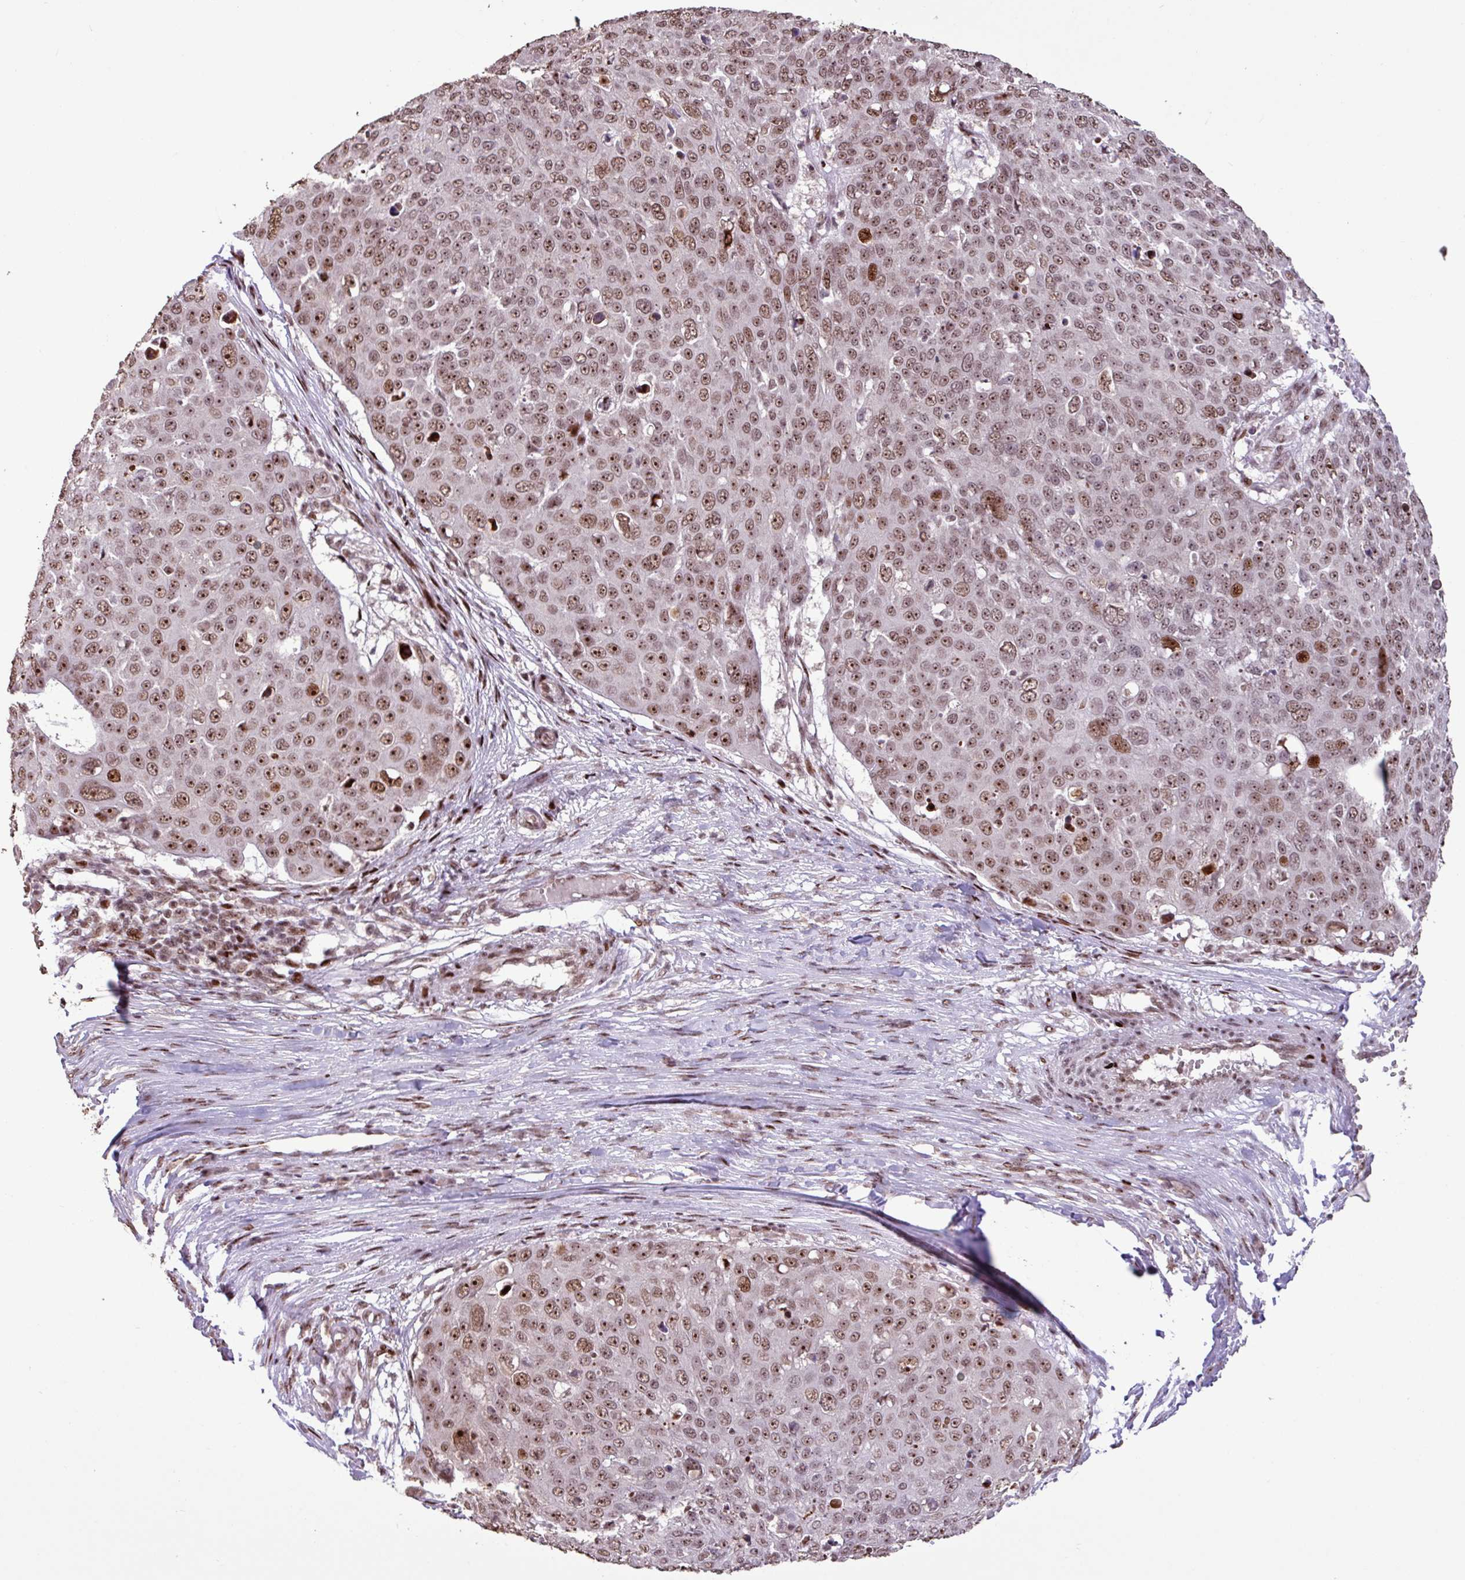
{"staining": {"intensity": "moderate", "quantity": ">75%", "location": "nuclear"}, "tissue": "skin cancer", "cell_type": "Tumor cells", "image_type": "cancer", "snomed": [{"axis": "morphology", "description": "Squamous cell carcinoma, NOS"}, {"axis": "topography", "description": "Skin"}], "caption": "Protein expression analysis of squamous cell carcinoma (skin) reveals moderate nuclear staining in approximately >75% of tumor cells.", "gene": "ZNF709", "patient": {"sex": "male", "age": 71}}